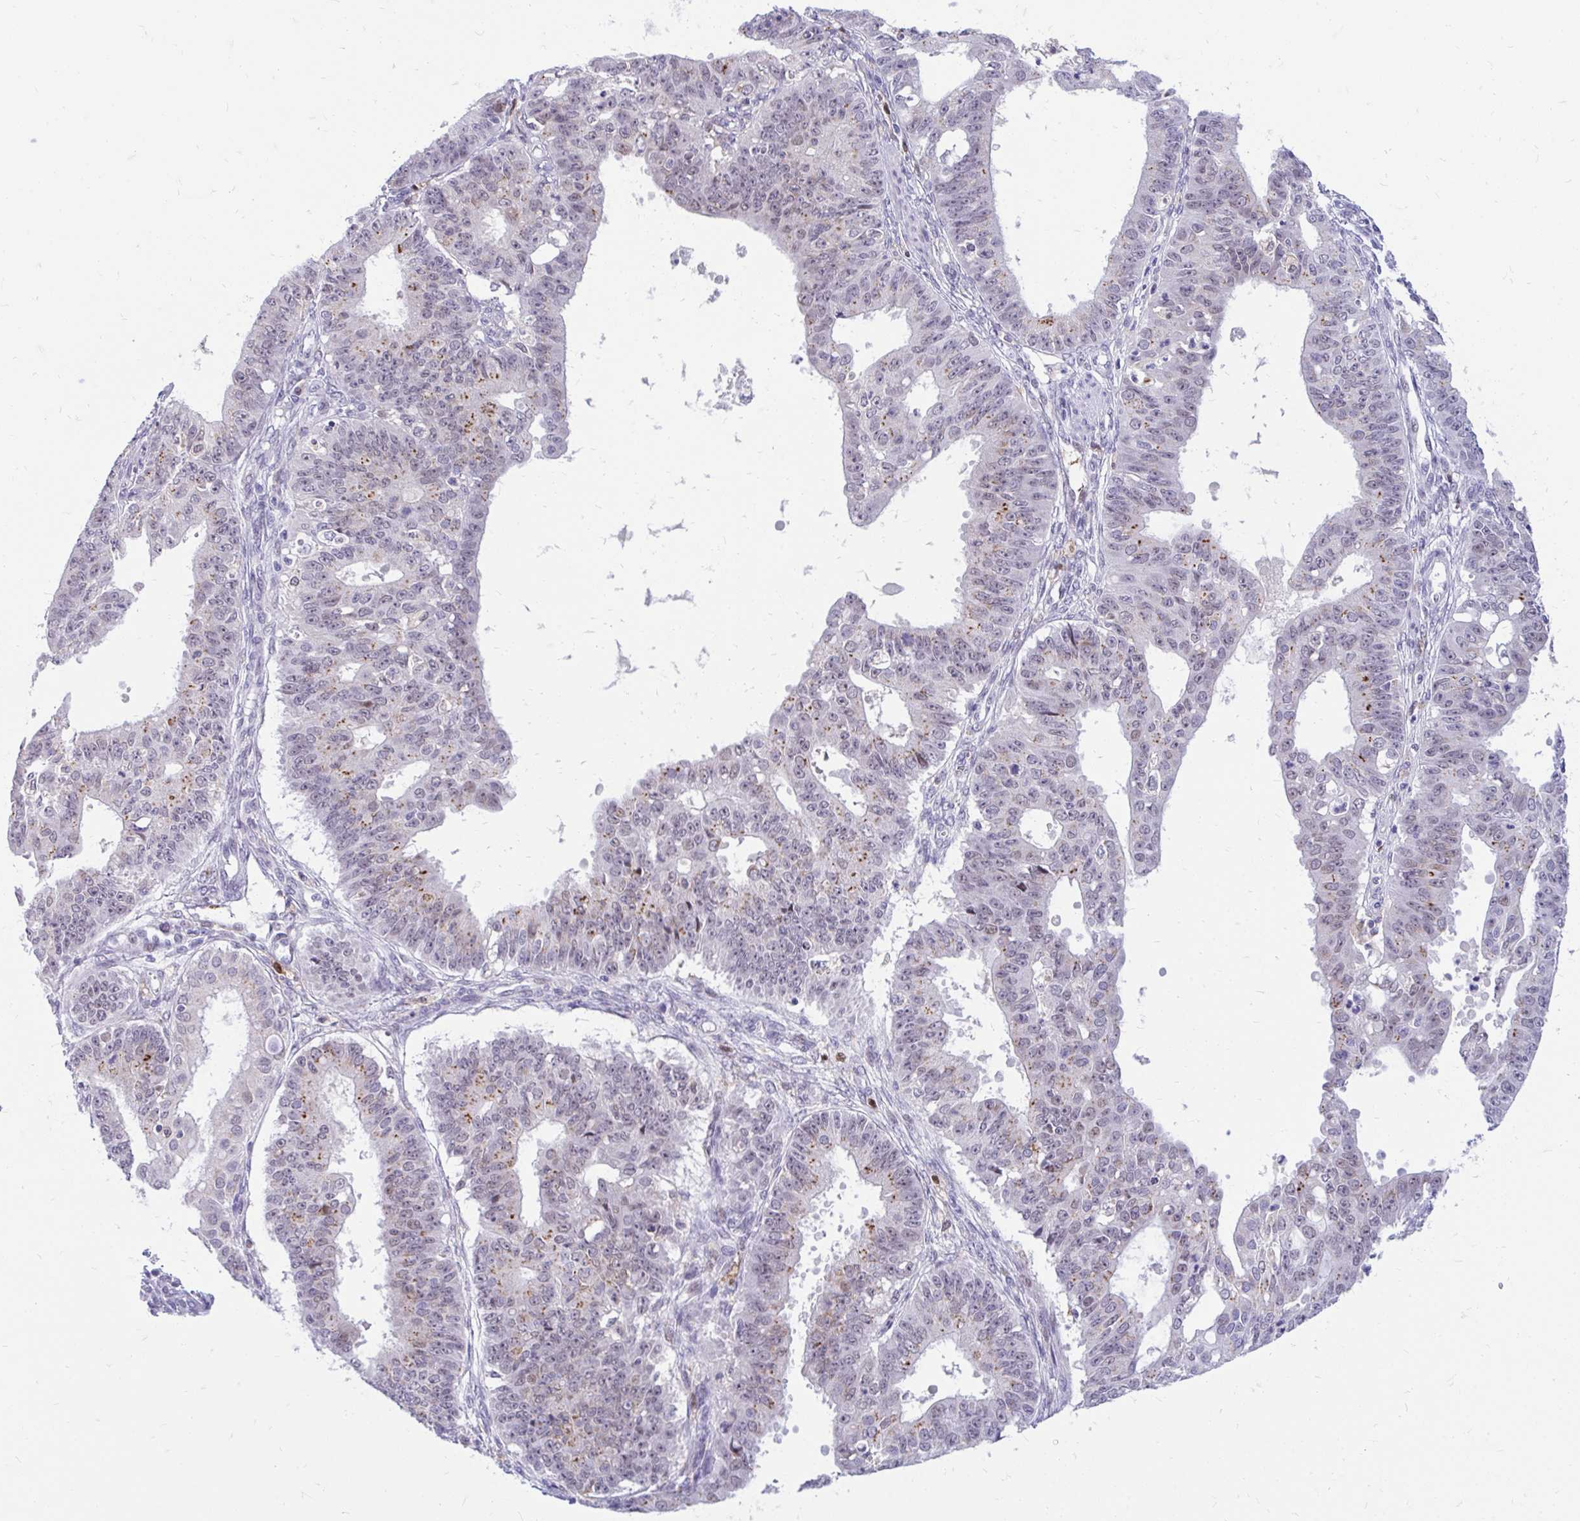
{"staining": {"intensity": "moderate", "quantity": "<25%", "location": "cytoplasmic/membranous,nuclear"}, "tissue": "ovarian cancer", "cell_type": "Tumor cells", "image_type": "cancer", "snomed": [{"axis": "morphology", "description": "Carcinoma, endometroid"}, {"axis": "topography", "description": "Appendix"}, {"axis": "topography", "description": "Ovary"}], "caption": "High-magnification brightfield microscopy of ovarian endometroid carcinoma stained with DAB (brown) and counterstained with hematoxylin (blue). tumor cells exhibit moderate cytoplasmic/membranous and nuclear staining is appreciated in approximately<25% of cells. Using DAB (brown) and hematoxylin (blue) stains, captured at high magnification using brightfield microscopy.", "gene": "GLB1L2", "patient": {"sex": "female", "age": 42}}